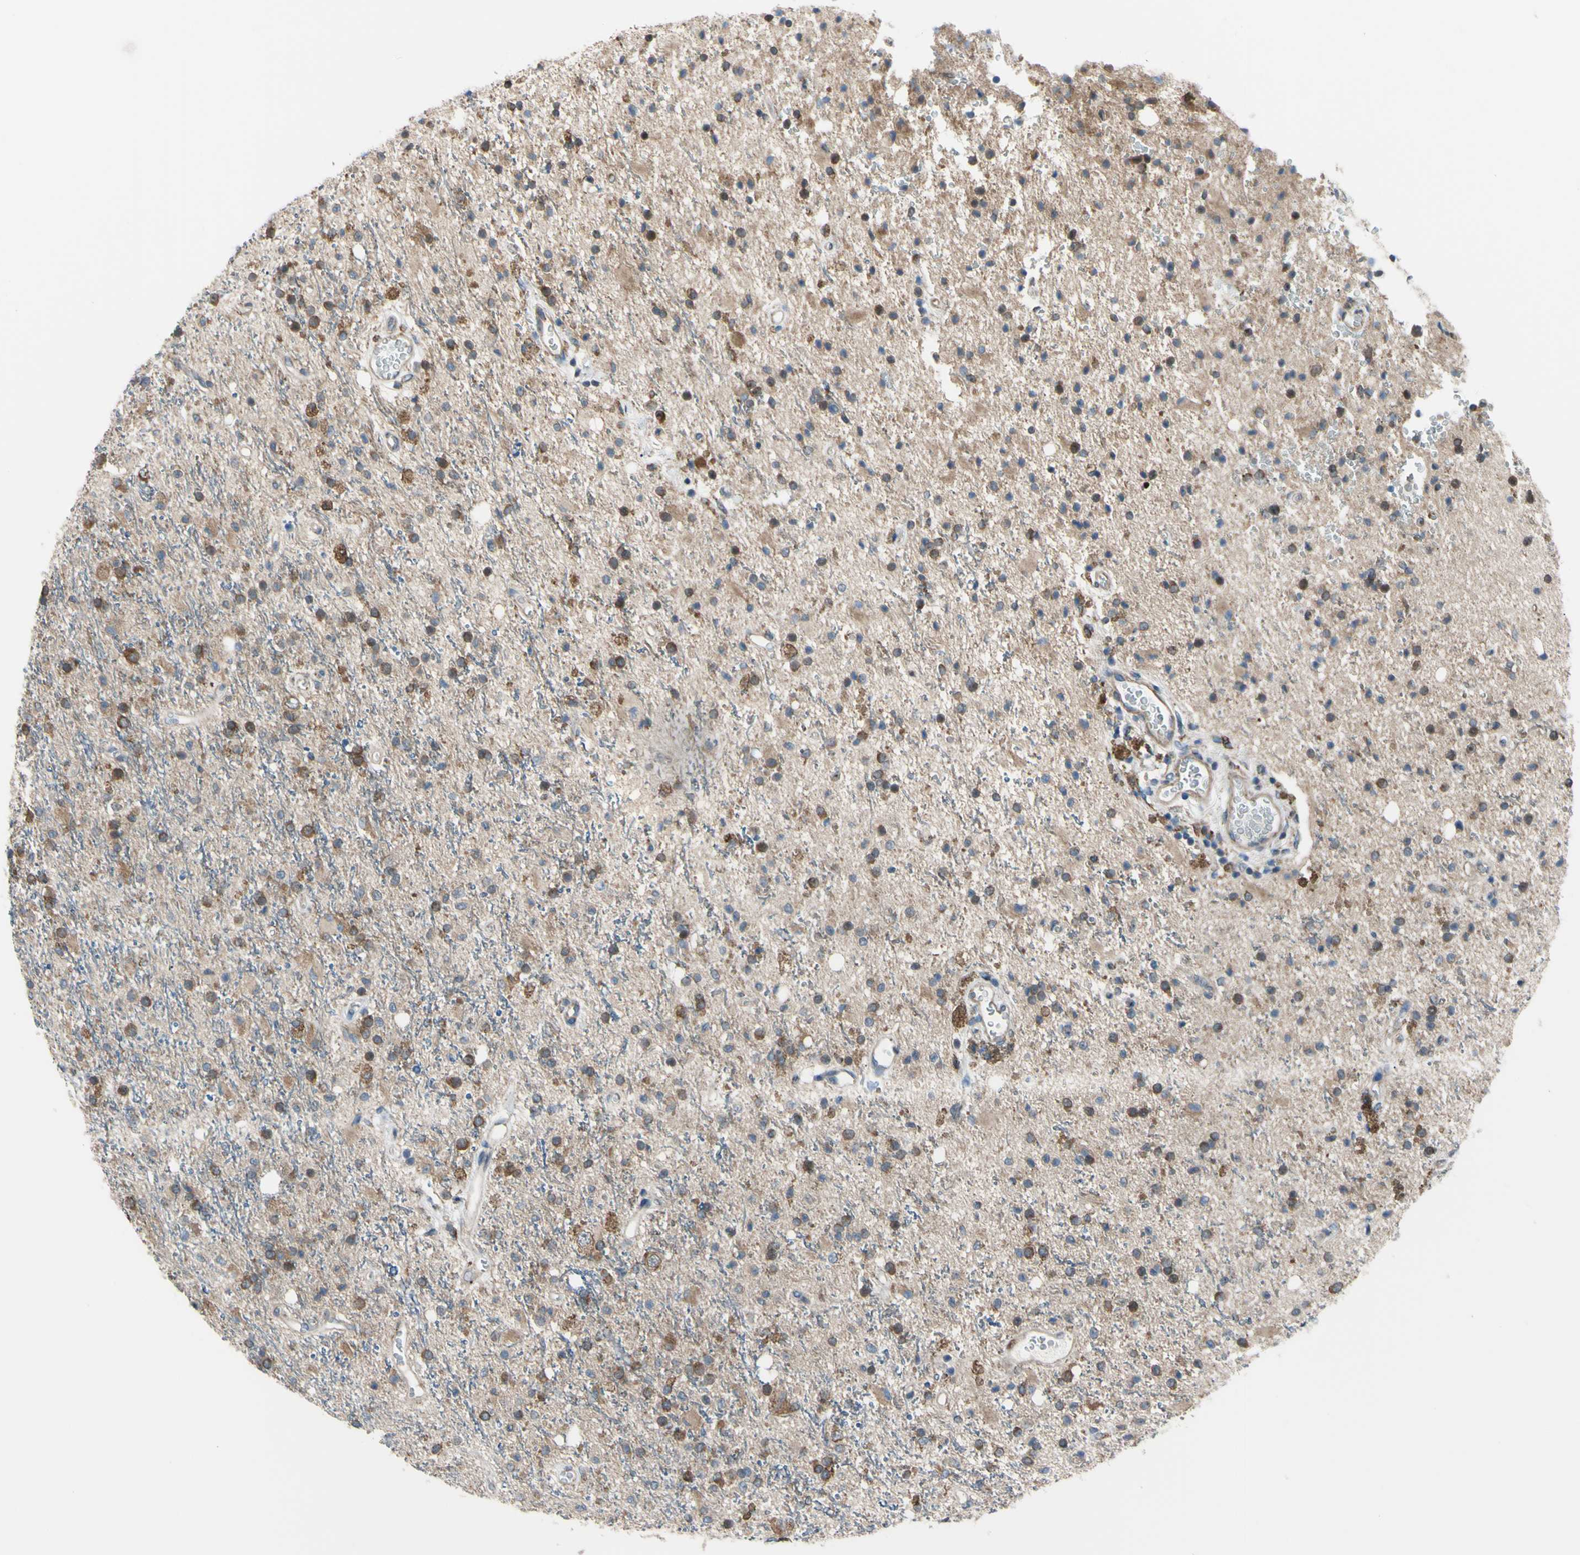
{"staining": {"intensity": "moderate", "quantity": ">75%", "location": "cytoplasmic/membranous"}, "tissue": "glioma", "cell_type": "Tumor cells", "image_type": "cancer", "snomed": [{"axis": "morphology", "description": "Glioma, malignant, High grade"}, {"axis": "topography", "description": "Brain"}], "caption": "Immunohistochemistry (IHC) (DAB) staining of human glioma reveals moderate cytoplasmic/membranous protein positivity in about >75% of tumor cells. The protein is stained brown, and the nuclei are stained in blue (DAB (3,3'-diaminobenzidine) IHC with brightfield microscopy, high magnification).", "gene": "BMF", "patient": {"sex": "male", "age": 47}}